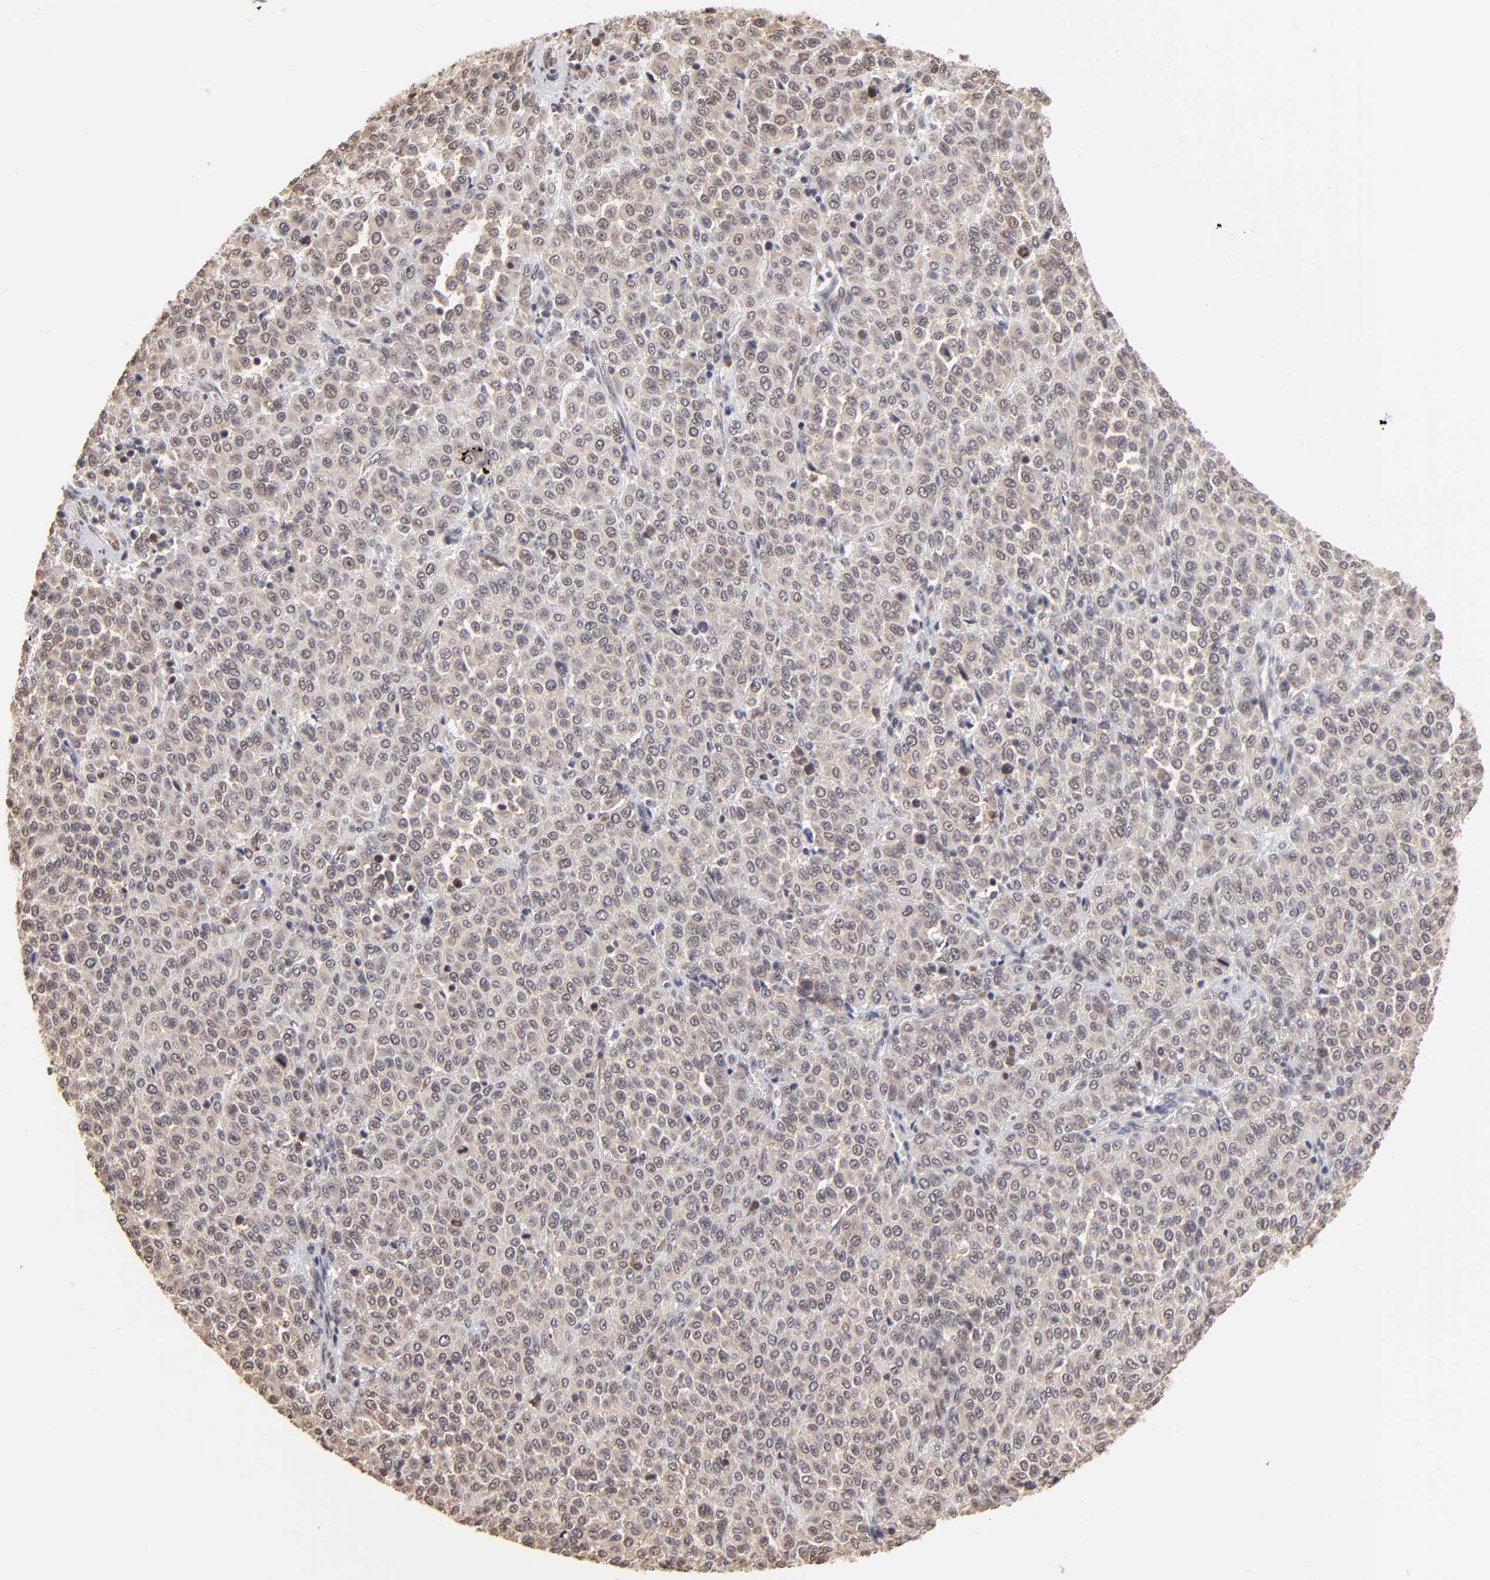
{"staining": {"intensity": "weak", "quantity": "25%-75%", "location": "cytoplasmic/membranous,nuclear"}, "tissue": "melanoma", "cell_type": "Tumor cells", "image_type": "cancer", "snomed": [{"axis": "morphology", "description": "Malignant melanoma, Metastatic site"}, {"axis": "topography", "description": "Pancreas"}], "caption": "Malignant melanoma (metastatic site) was stained to show a protein in brown. There is low levels of weak cytoplasmic/membranous and nuclear expression in approximately 25%-75% of tumor cells.", "gene": "BRPF1", "patient": {"sex": "female", "age": 30}}